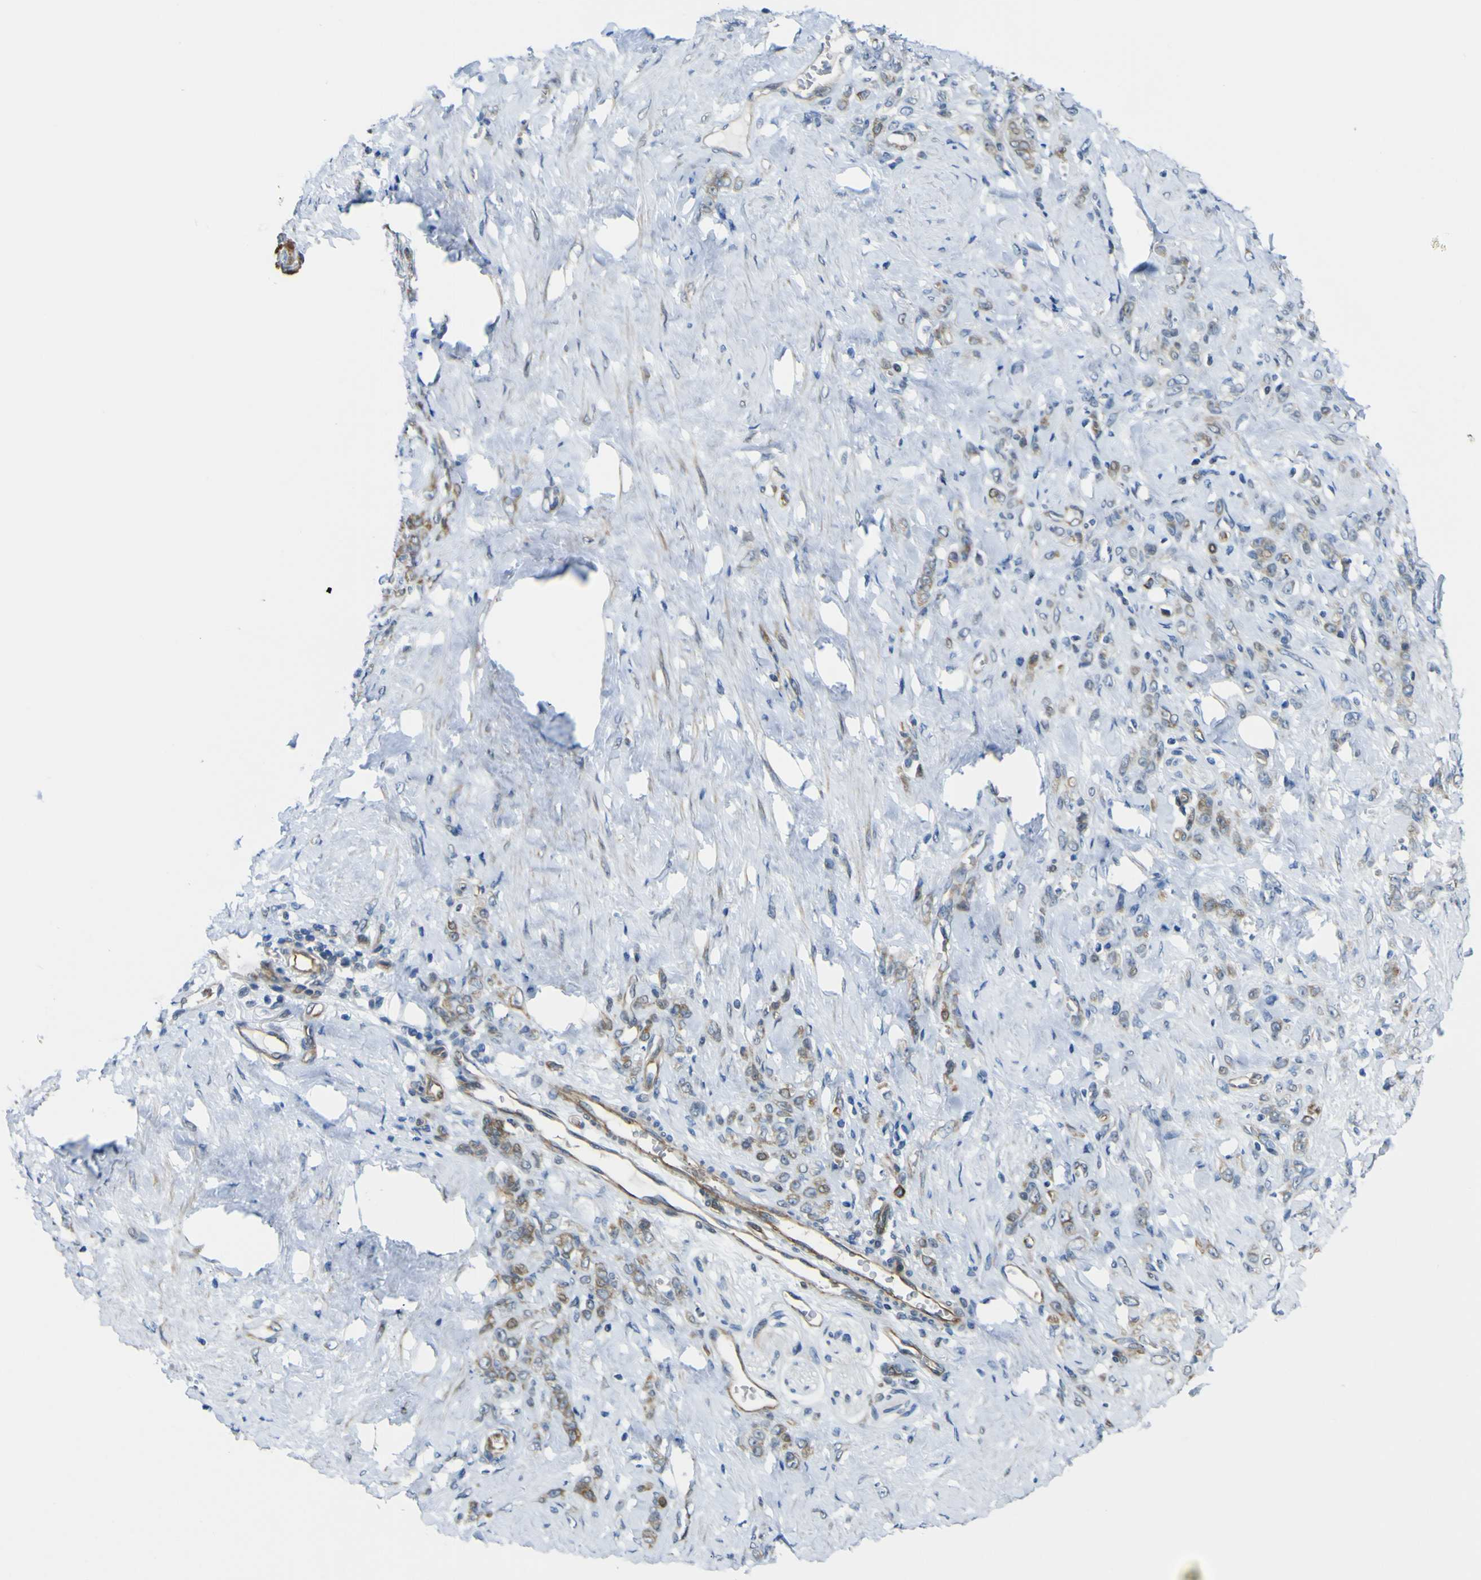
{"staining": {"intensity": "weak", "quantity": "25%-75%", "location": "cytoplasmic/membranous"}, "tissue": "stomach cancer", "cell_type": "Tumor cells", "image_type": "cancer", "snomed": [{"axis": "morphology", "description": "Adenocarcinoma, NOS"}, {"axis": "topography", "description": "Stomach"}], "caption": "Protein staining reveals weak cytoplasmic/membranous expression in about 25%-75% of tumor cells in stomach adenocarcinoma.", "gene": "KDM7A", "patient": {"sex": "male", "age": 82}}